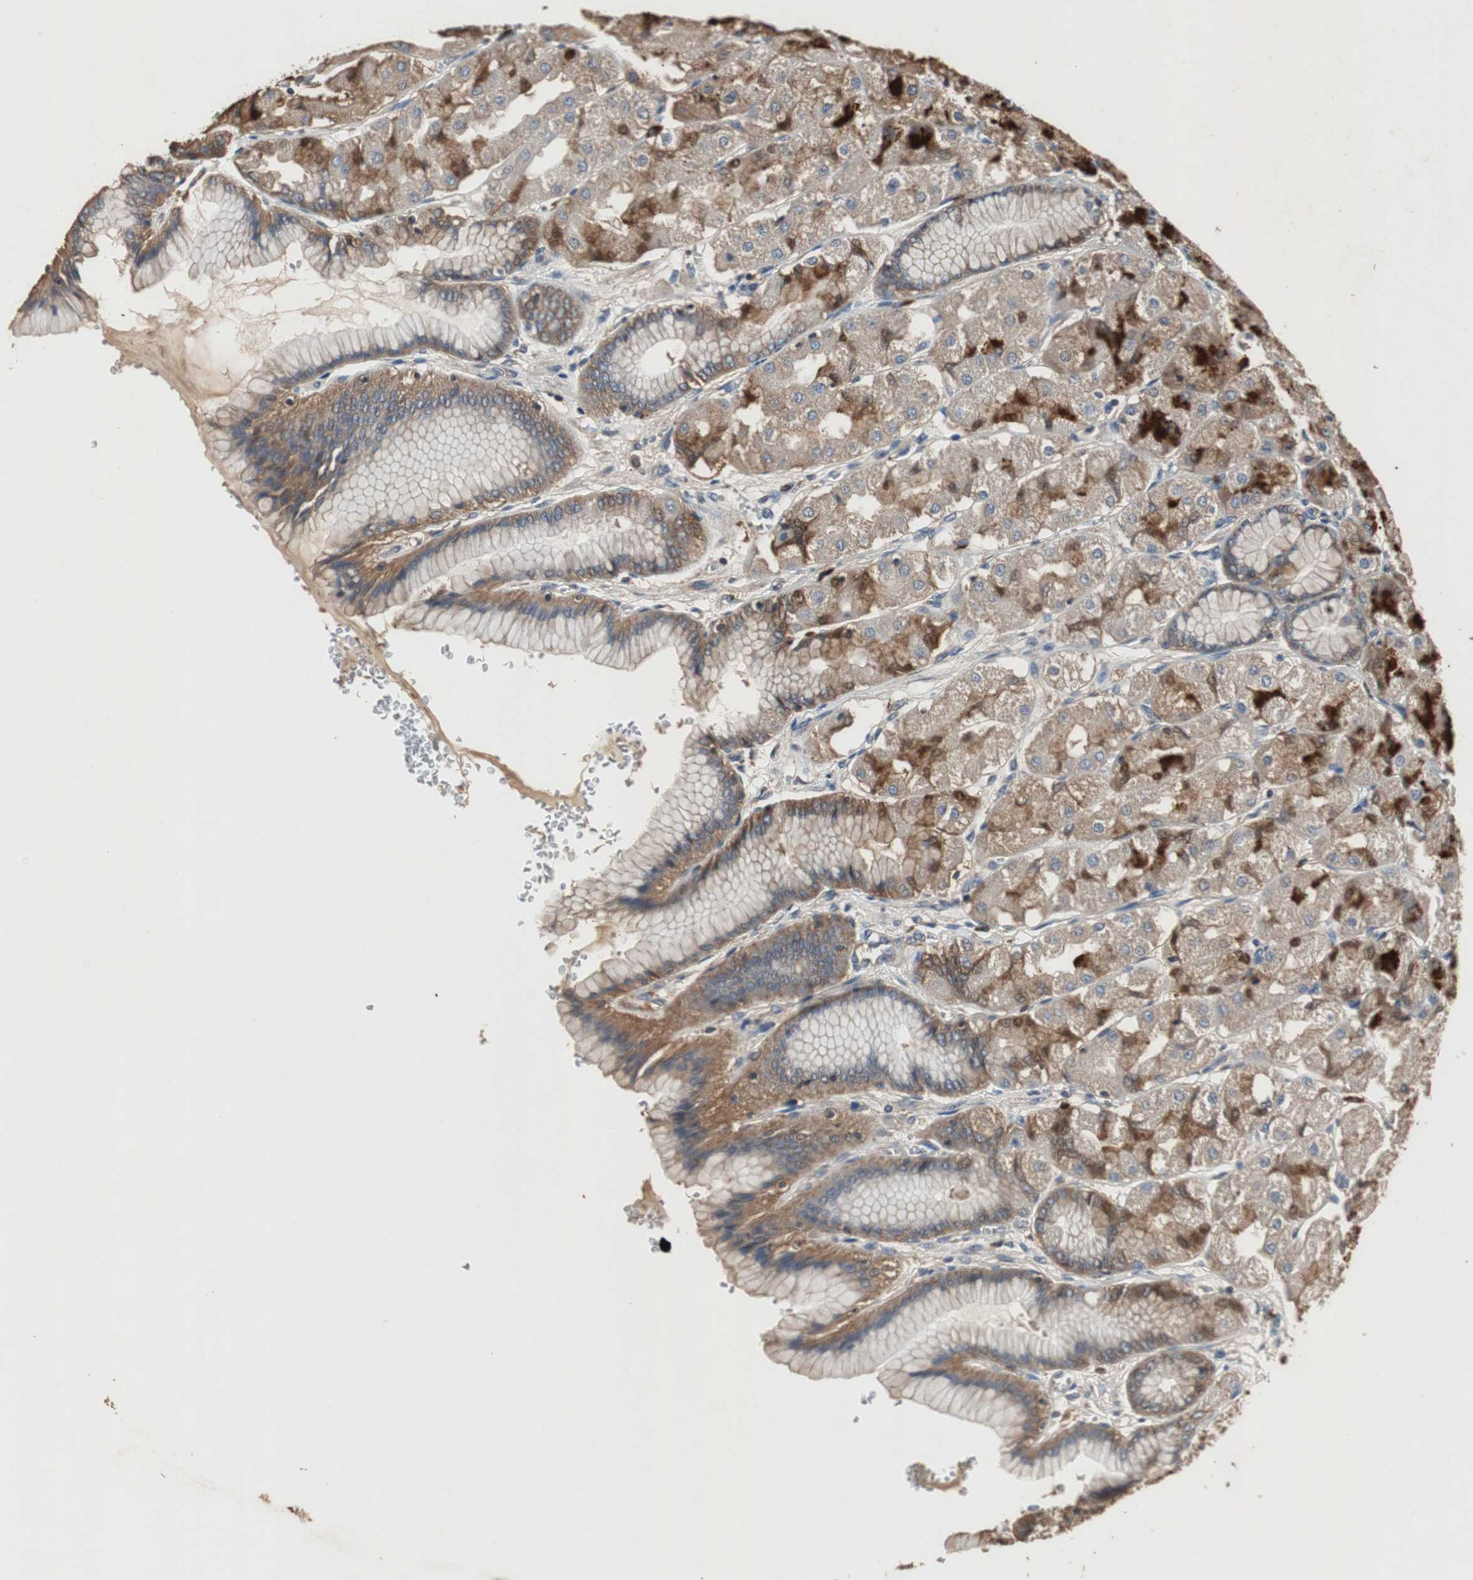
{"staining": {"intensity": "moderate", "quantity": "25%-75%", "location": "cytoplasmic/membranous"}, "tissue": "stomach", "cell_type": "Glandular cells", "image_type": "normal", "snomed": [{"axis": "morphology", "description": "Normal tissue, NOS"}, {"axis": "morphology", "description": "Adenocarcinoma, NOS"}, {"axis": "topography", "description": "Stomach"}, {"axis": "topography", "description": "Stomach, lower"}], "caption": "The image shows staining of unremarkable stomach, revealing moderate cytoplasmic/membranous protein positivity (brown color) within glandular cells.", "gene": "TNFRSF14", "patient": {"sex": "female", "age": 65}}